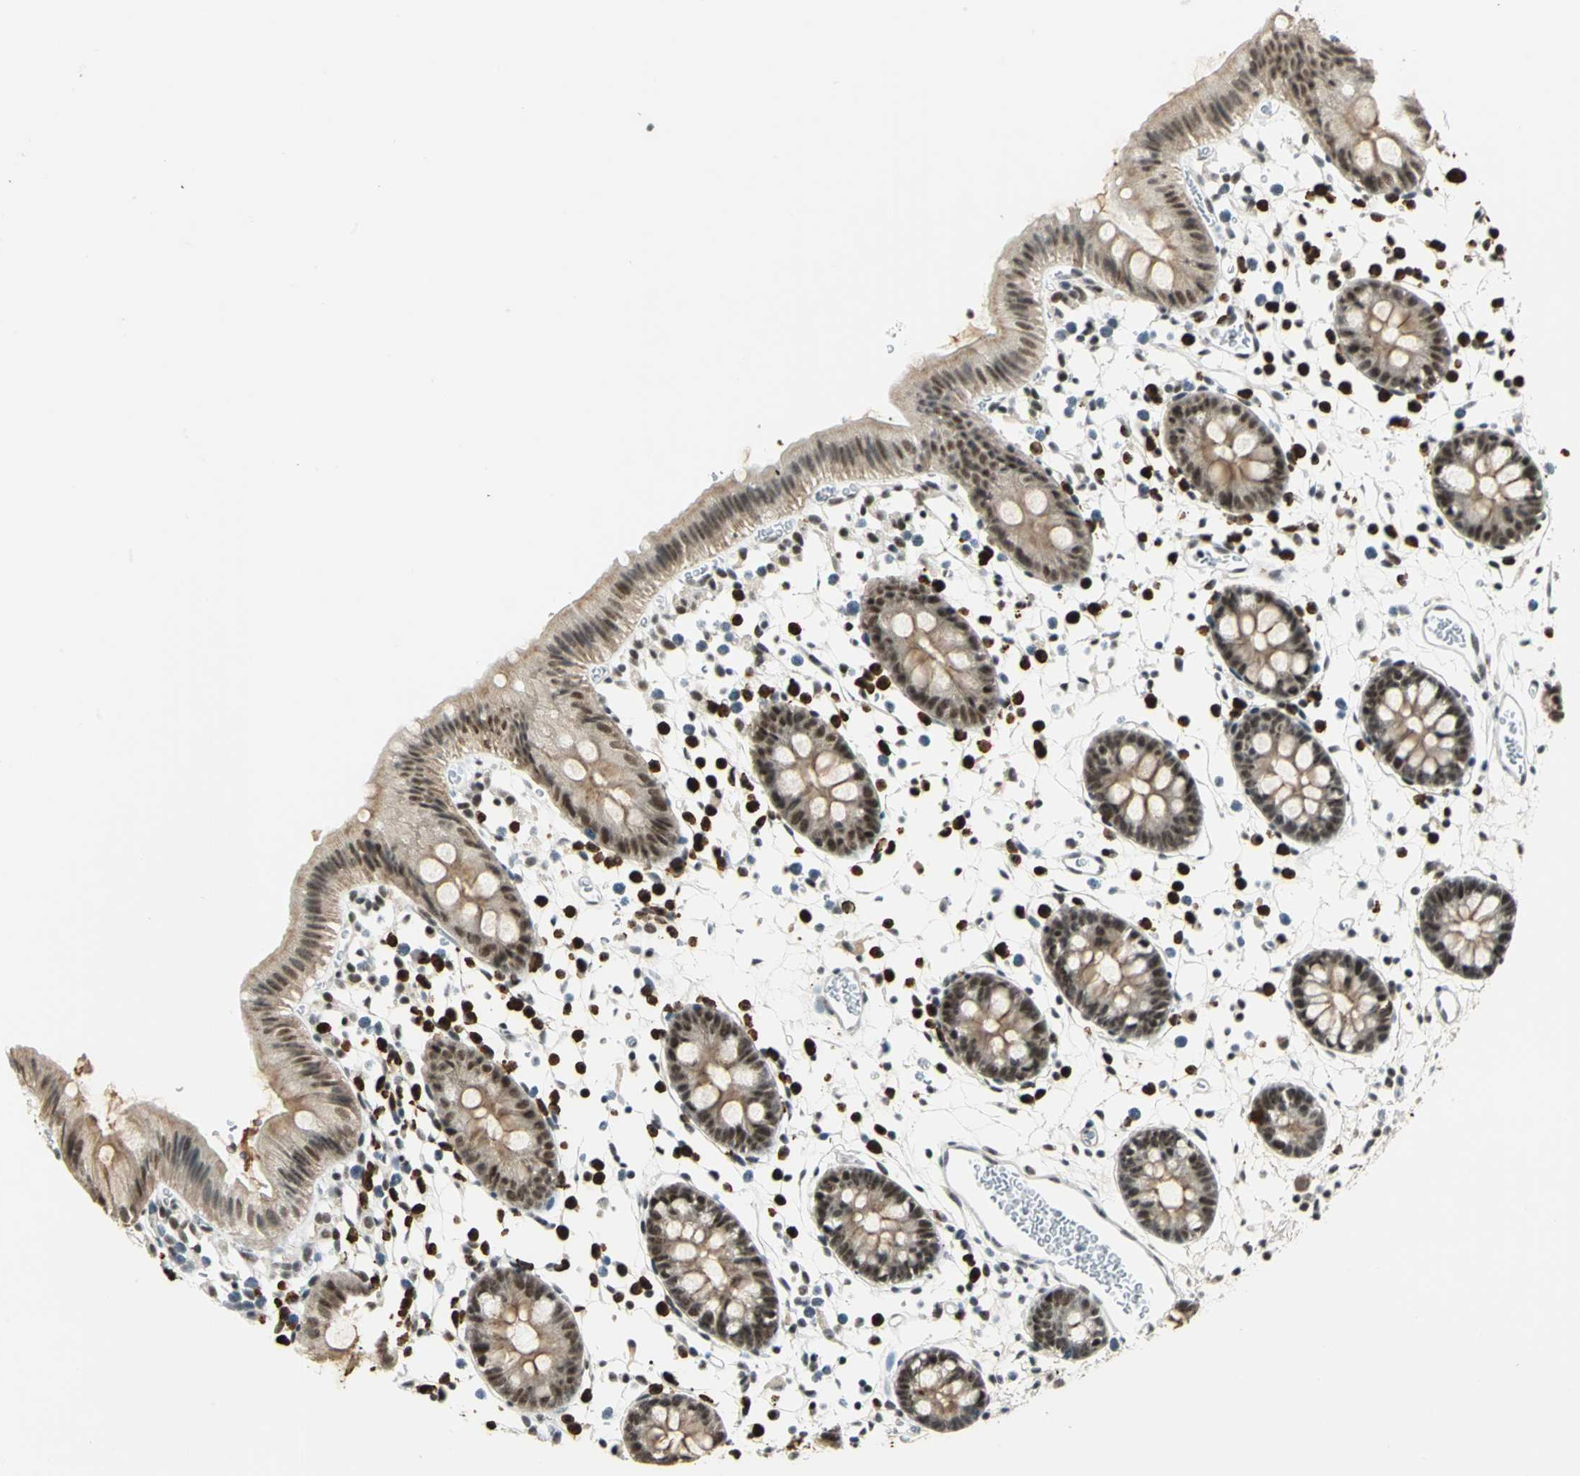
{"staining": {"intensity": "weak", "quantity": ">75%", "location": "nuclear"}, "tissue": "colon", "cell_type": "Endothelial cells", "image_type": "normal", "snomed": [{"axis": "morphology", "description": "Normal tissue, NOS"}, {"axis": "topography", "description": "Colon"}], "caption": "An immunohistochemistry histopathology image of unremarkable tissue is shown. Protein staining in brown highlights weak nuclear positivity in colon within endothelial cells. The staining was performed using DAB (3,3'-diaminobenzidine), with brown indicating positive protein expression. Nuclei are stained blue with hematoxylin.", "gene": "CCNT1", "patient": {"sex": "male", "age": 14}}